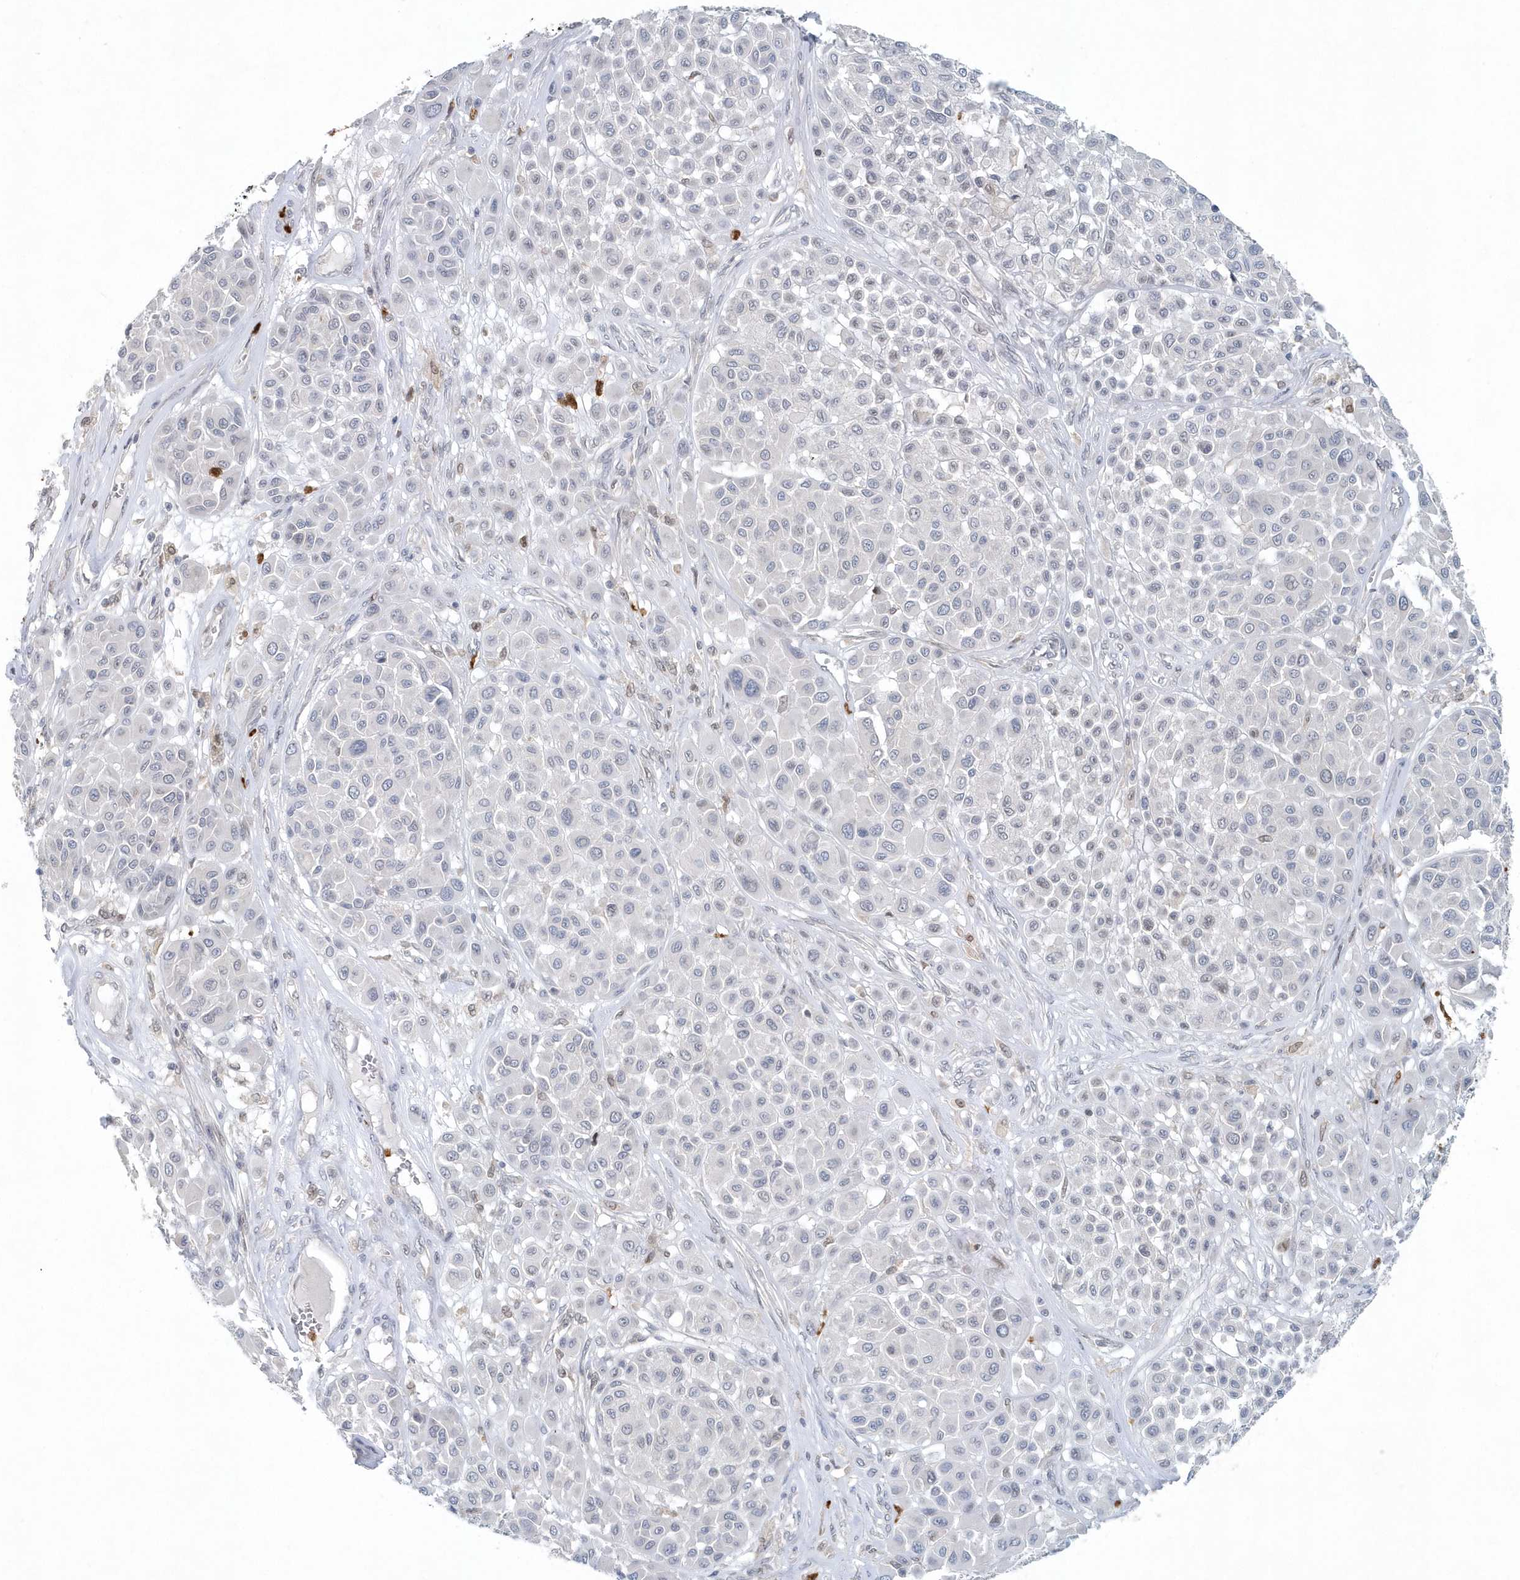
{"staining": {"intensity": "negative", "quantity": "none", "location": "none"}, "tissue": "melanoma", "cell_type": "Tumor cells", "image_type": "cancer", "snomed": [{"axis": "morphology", "description": "Malignant melanoma, Metastatic site"}, {"axis": "topography", "description": "Soft tissue"}], "caption": "Tumor cells show no significant positivity in malignant melanoma (metastatic site).", "gene": "NUP54", "patient": {"sex": "male", "age": 41}}